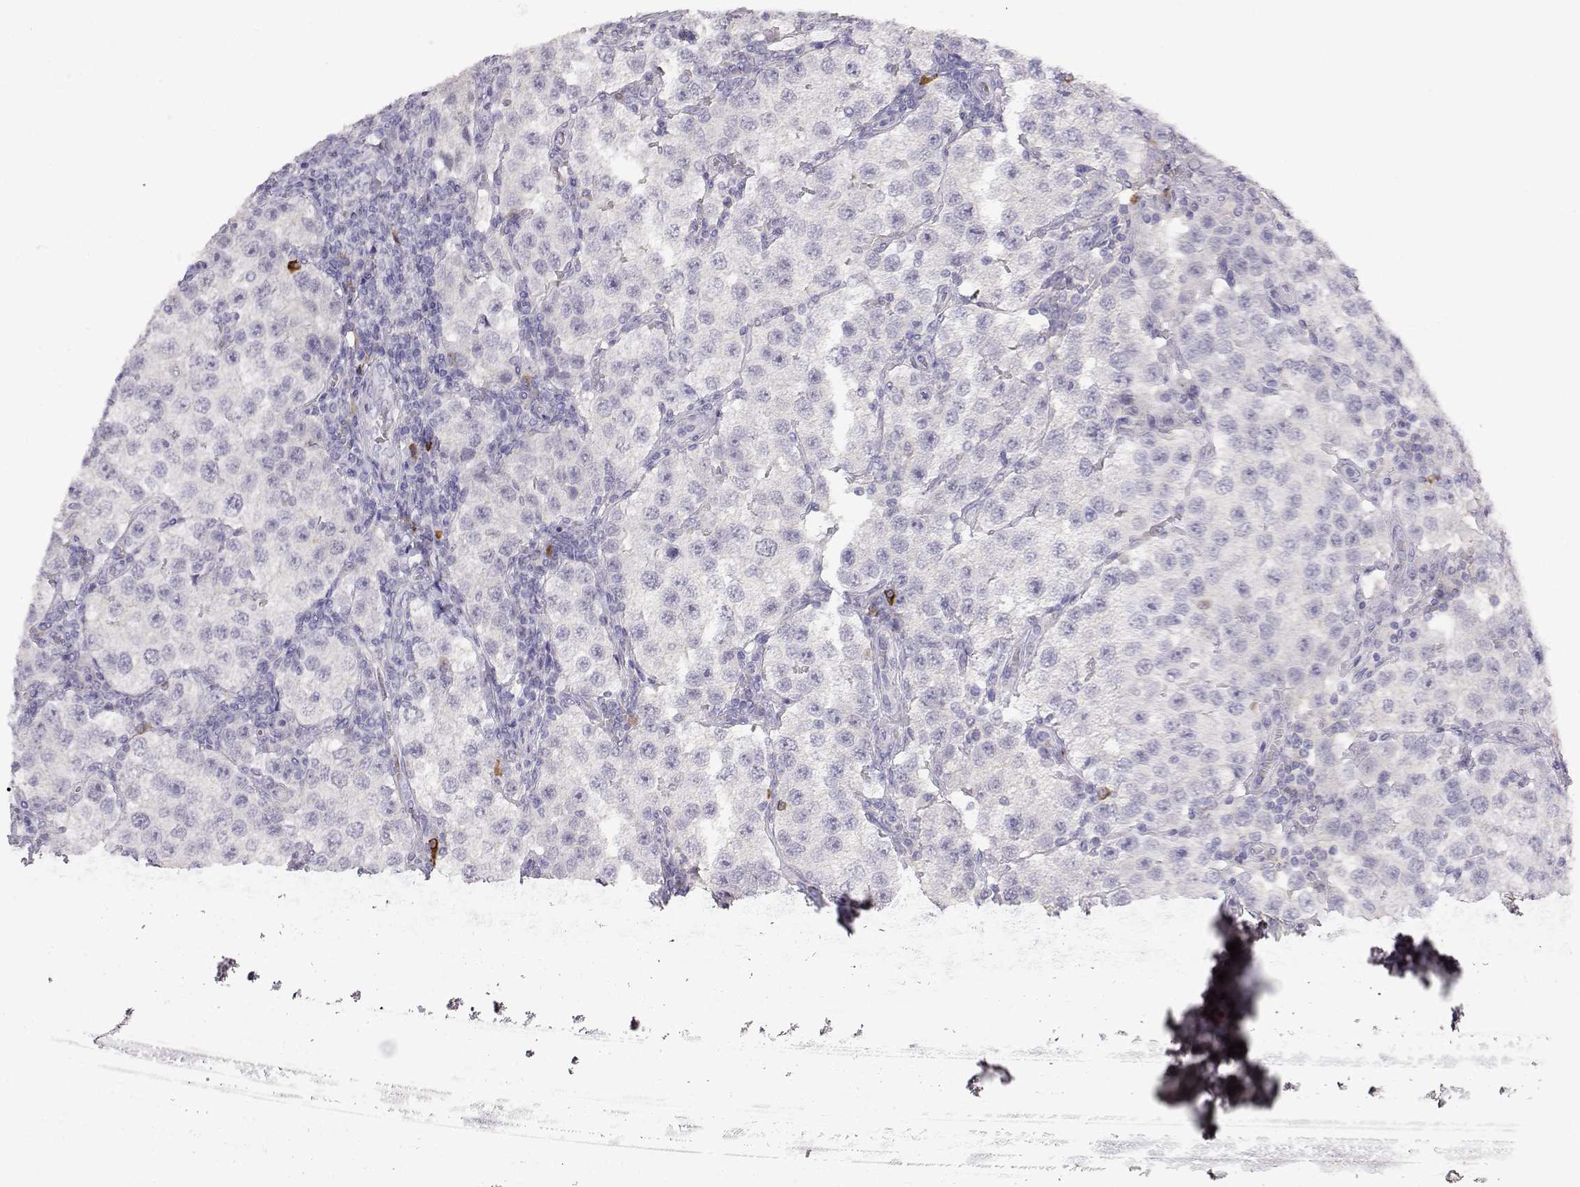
{"staining": {"intensity": "negative", "quantity": "none", "location": "none"}, "tissue": "testis cancer", "cell_type": "Tumor cells", "image_type": "cancer", "snomed": [{"axis": "morphology", "description": "Seminoma, NOS"}, {"axis": "topography", "description": "Testis"}], "caption": "The image exhibits no significant staining in tumor cells of testis seminoma.", "gene": "CDHR1", "patient": {"sex": "male", "age": 37}}